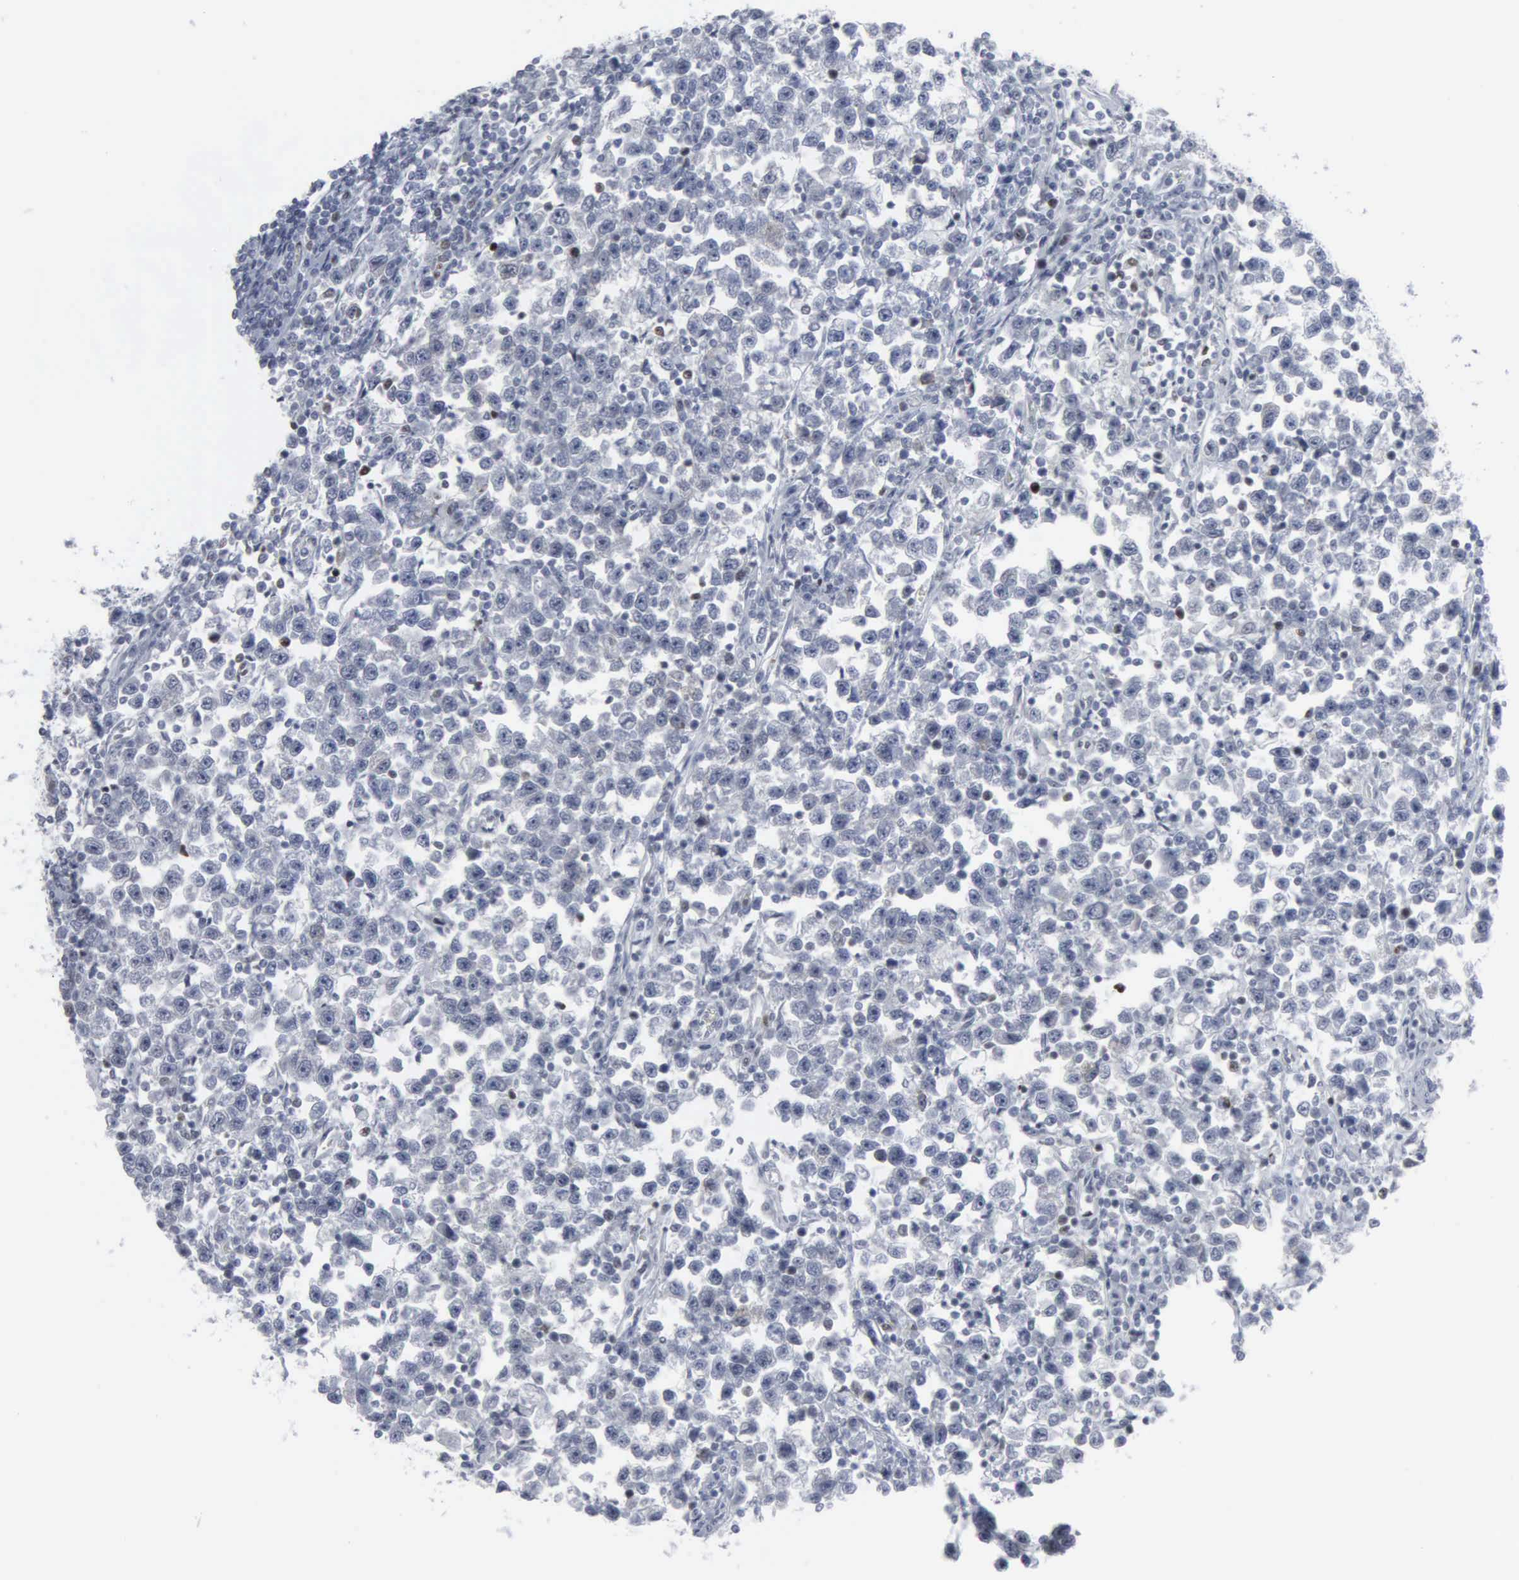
{"staining": {"intensity": "negative", "quantity": "none", "location": "none"}, "tissue": "testis cancer", "cell_type": "Tumor cells", "image_type": "cancer", "snomed": [{"axis": "morphology", "description": "Seminoma, NOS"}, {"axis": "topography", "description": "Testis"}], "caption": "This is an immunohistochemistry histopathology image of human seminoma (testis). There is no expression in tumor cells.", "gene": "CCND3", "patient": {"sex": "male", "age": 43}}